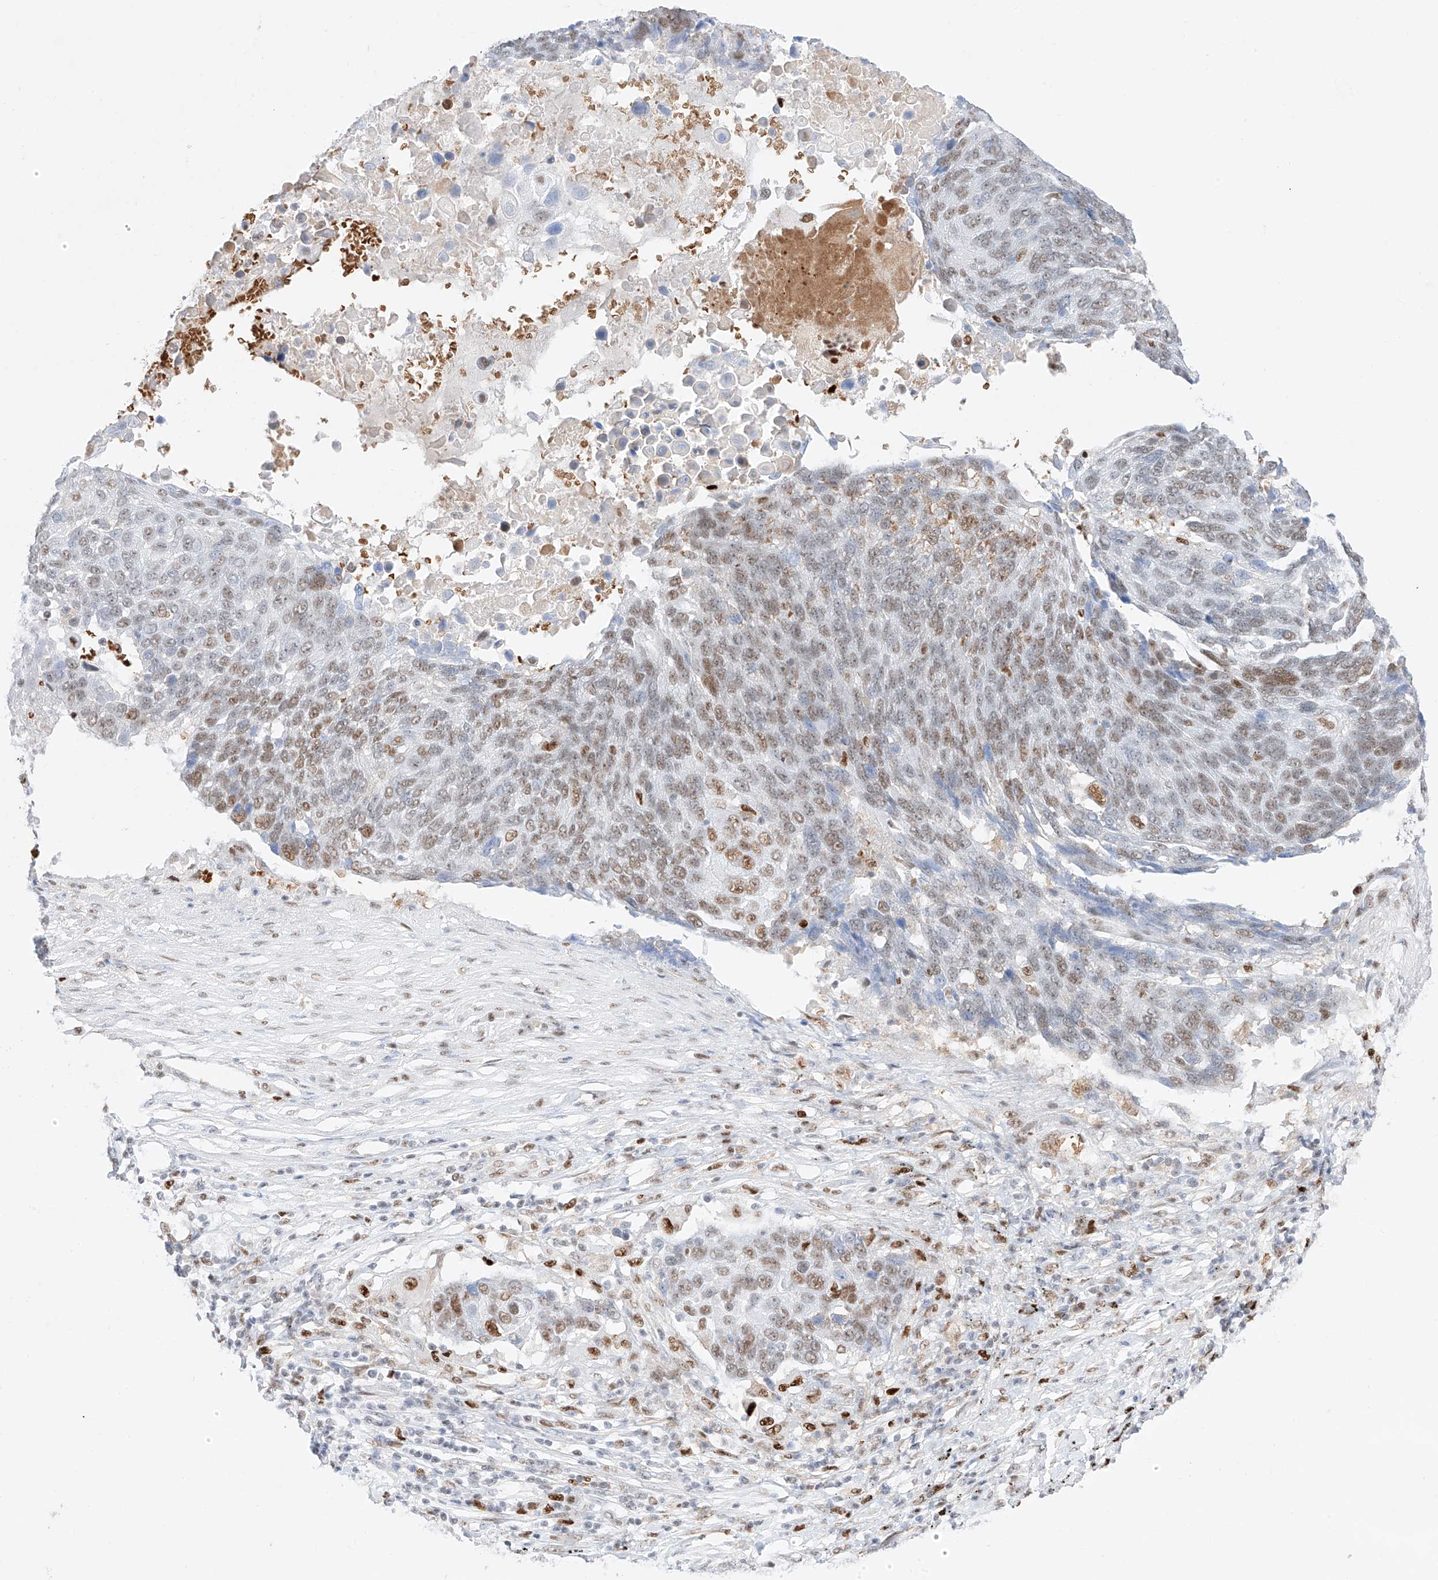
{"staining": {"intensity": "moderate", "quantity": "25%-75%", "location": "nuclear"}, "tissue": "lung cancer", "cell_type": "Tumor cells", "image_type": "cancer", "snomed": [{"axis": "morphology", "description": "Squamous cell carcinoma, NOS"}, {"axis": "topography", "description": "Lung"}], "caption": "Immunohistochemical staining of lung squamous cell carcinoma exhibits moderate nuclear protein staining in about 25%-75% of tumor cells.", "gene": "APIP", "patient": {"sex": "male", "age": 66}}